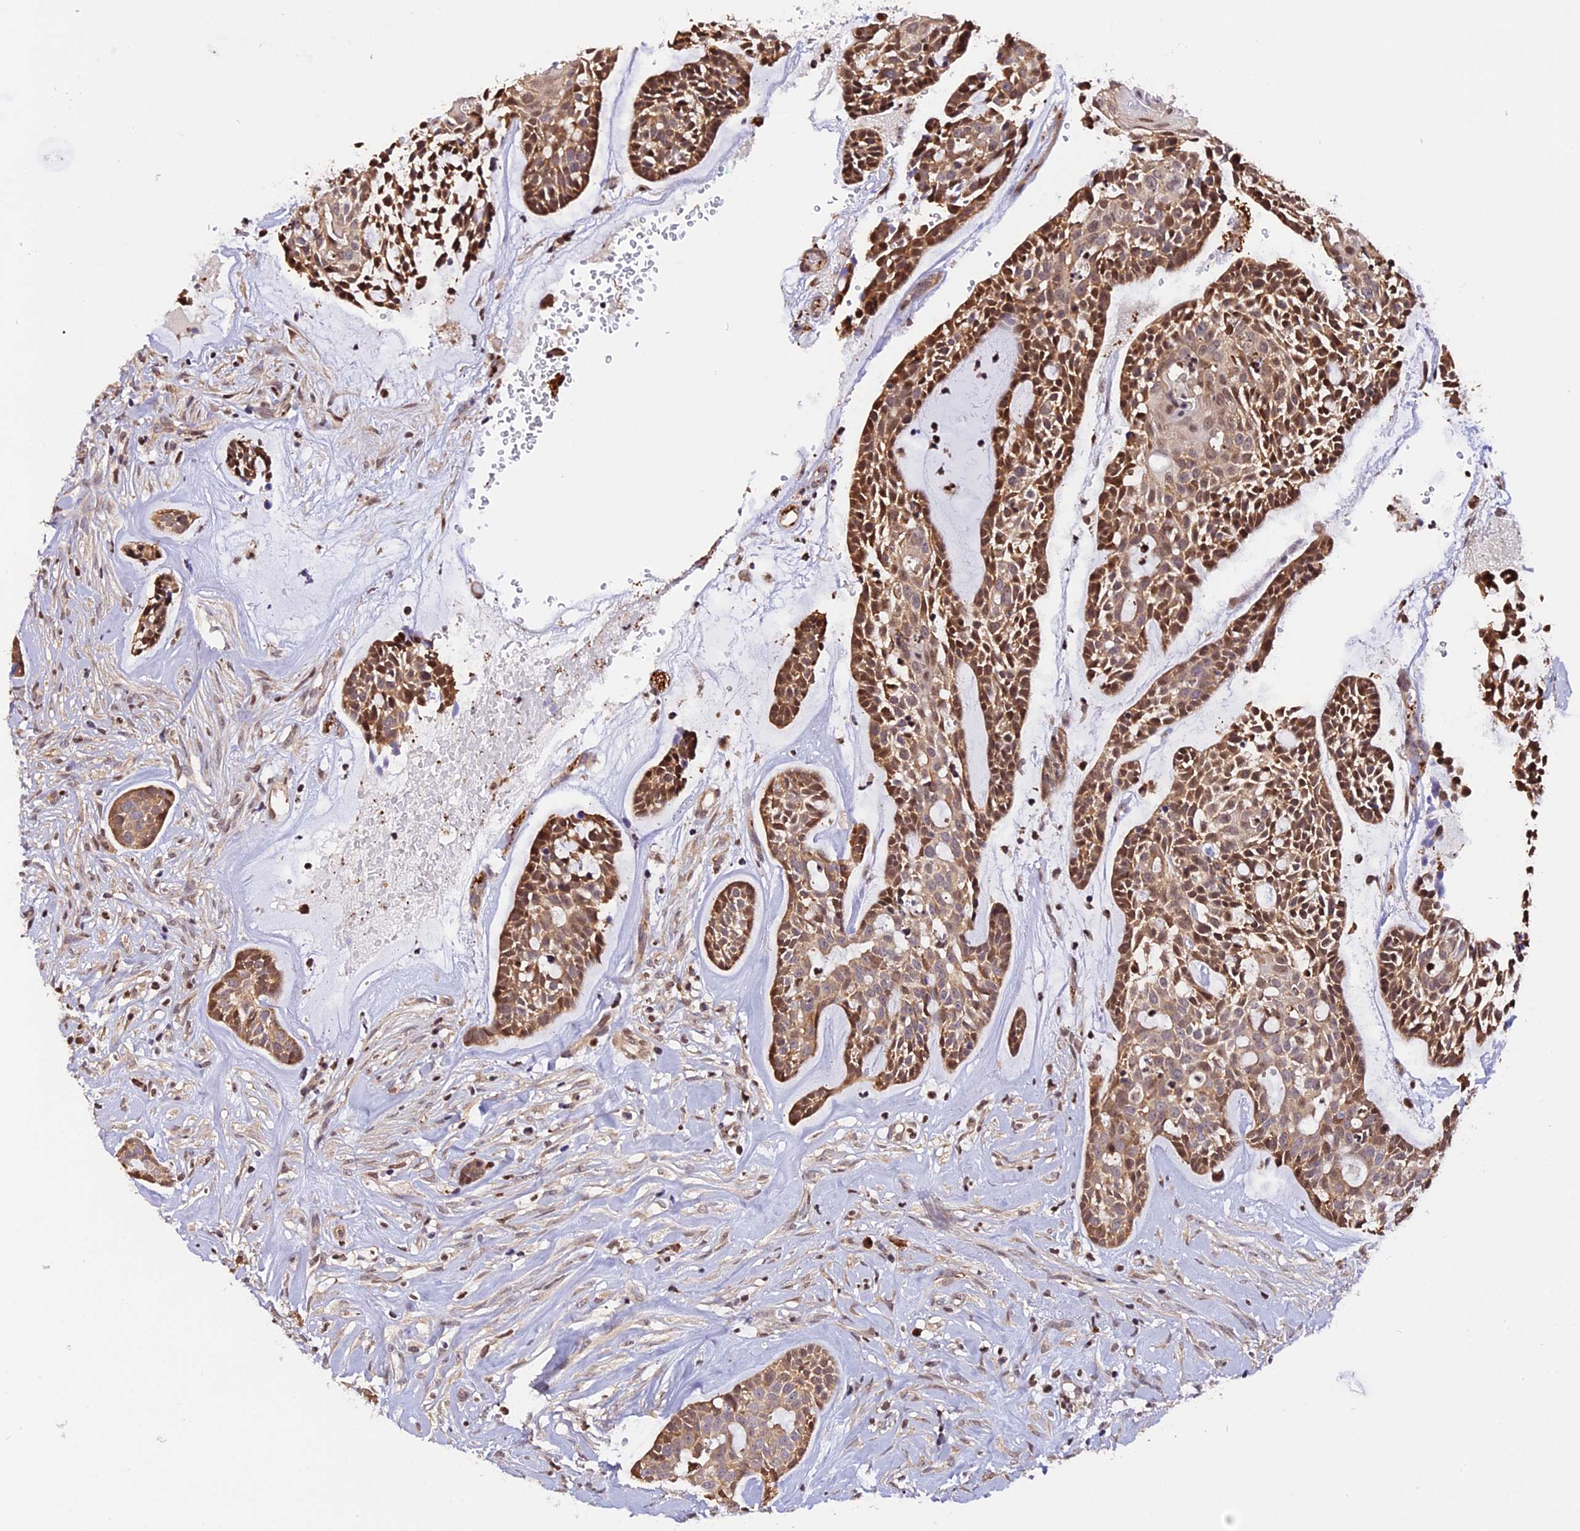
{"staining": {"intensity": "moderate", "quantity": ">75%", "location": "cytoplasmic/membranous,nuclear"}, "tissue": "head and neck cancer", "cell_type": "Tumor cells", "image_type": "cancer", "snomed": [{"axis": "morphology", "description": "Normal tissue, NOS"}, {"axis": "morphology", "description": "Adenocarcinoma, NOS"}, {"axis": "topography", "description": "Subcutis"}, {"axis": "topography", "description": "Nasopharynx"}, {"axis": "topography", "description": "Head-Neck"}], "caption": "Adenocarcinoma (head and neck) stained with a brown dye reveals moderate cytoplasmic/membranous and nuclear positive positivity in about >75% of tumor cells.", "gene": "HERPUD1", "patient": {"sex": "female", "age": 73}}